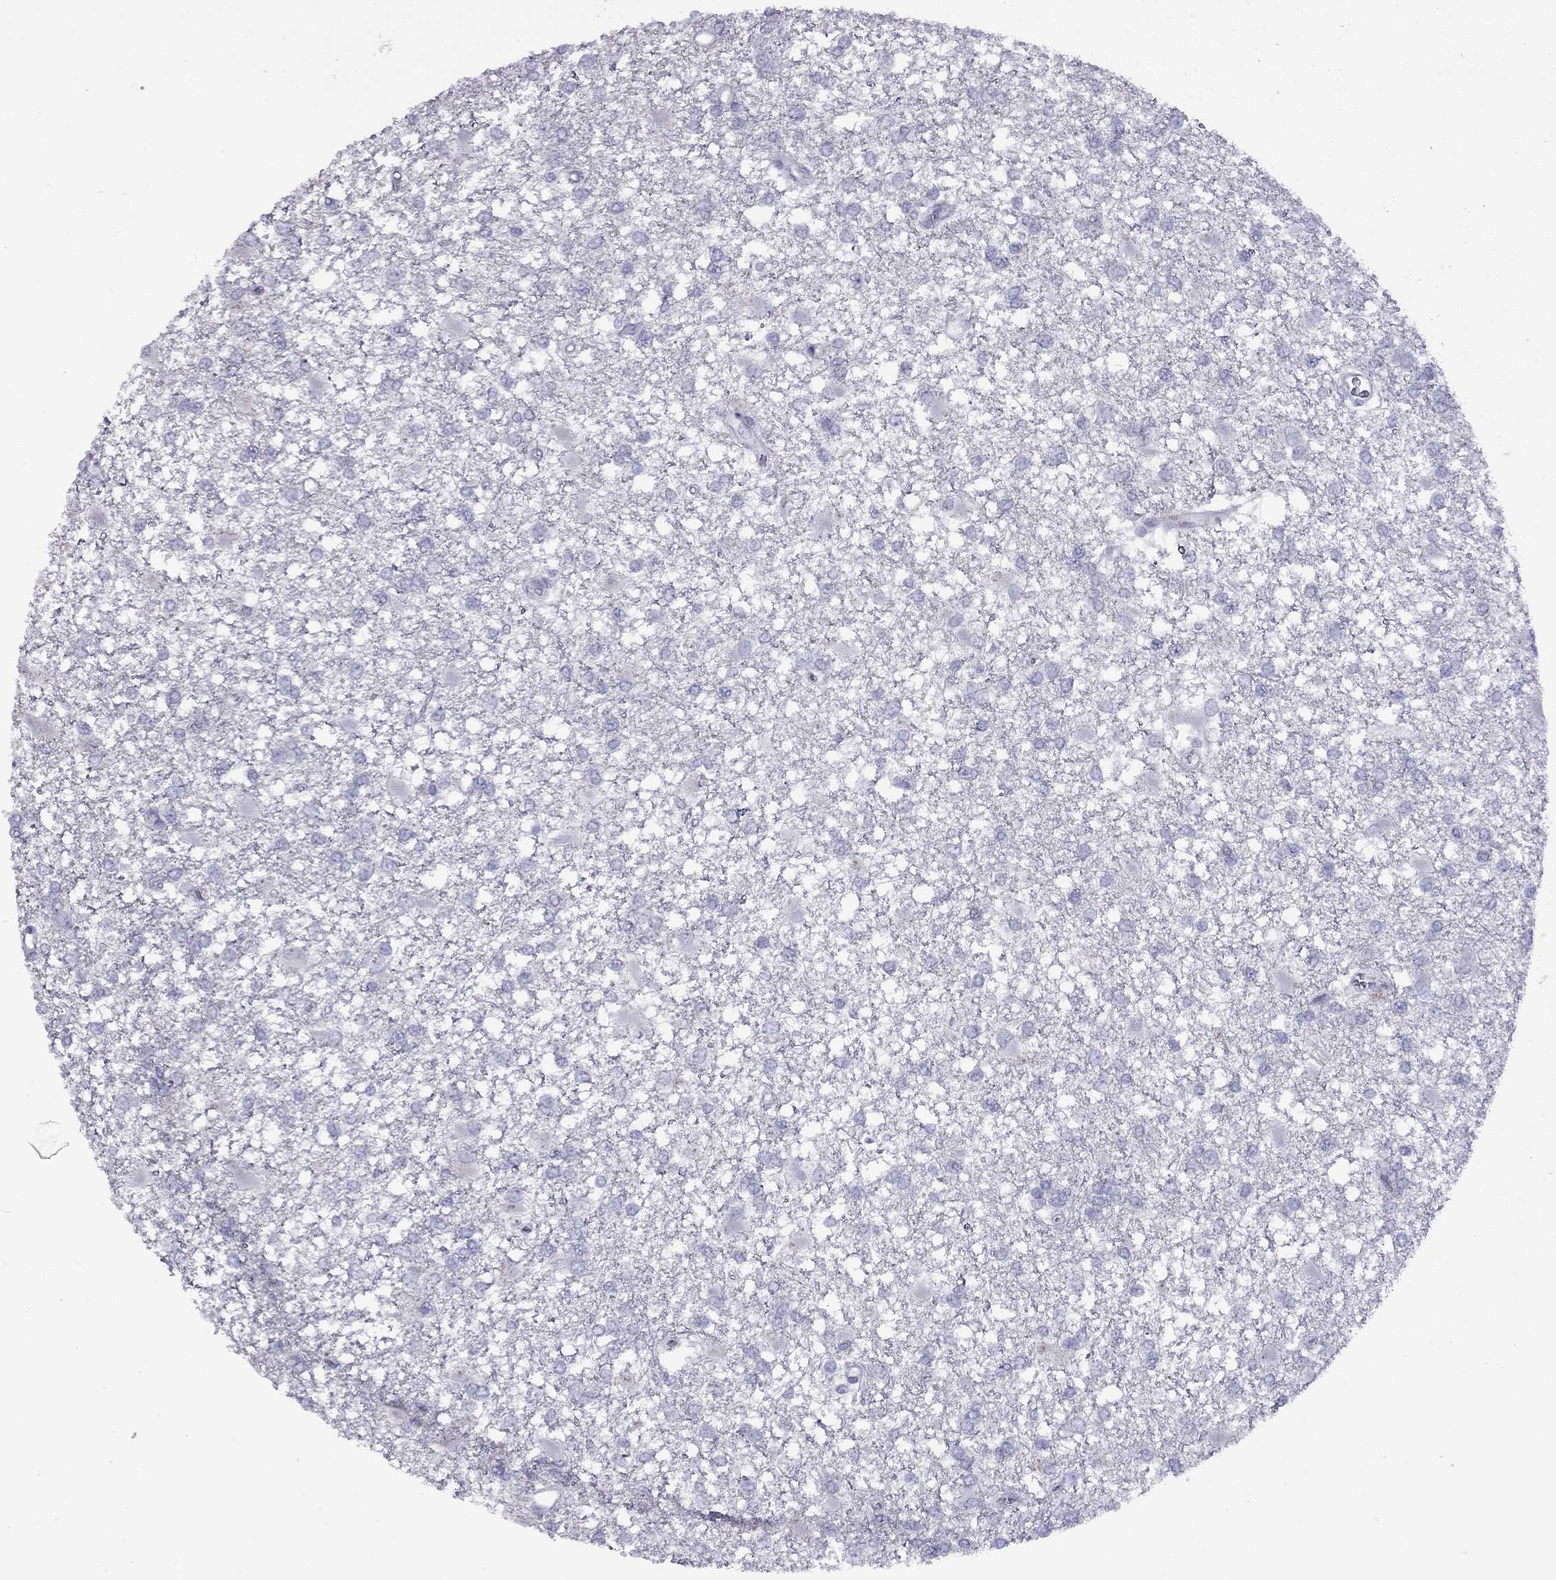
{"staining": {"intensity": "negative", "quantity": "none", "location": "none"}, "tissue": "glioma", "cell_type": "Tumor cells", "image_type": "cancer", "snomed": [{"axis": "morphology", "description": "Glioma, malignant, High grade"}, {"axis": "topography", "description": "Cerebral cortex"}], "caption": "The photomicrograph shows no staining of tumor cells in malignant glioma (high-grade). Nuclei are stained in blue.", "gene": "CPNE4", "patient": {"sex": "male", "age": 79}}